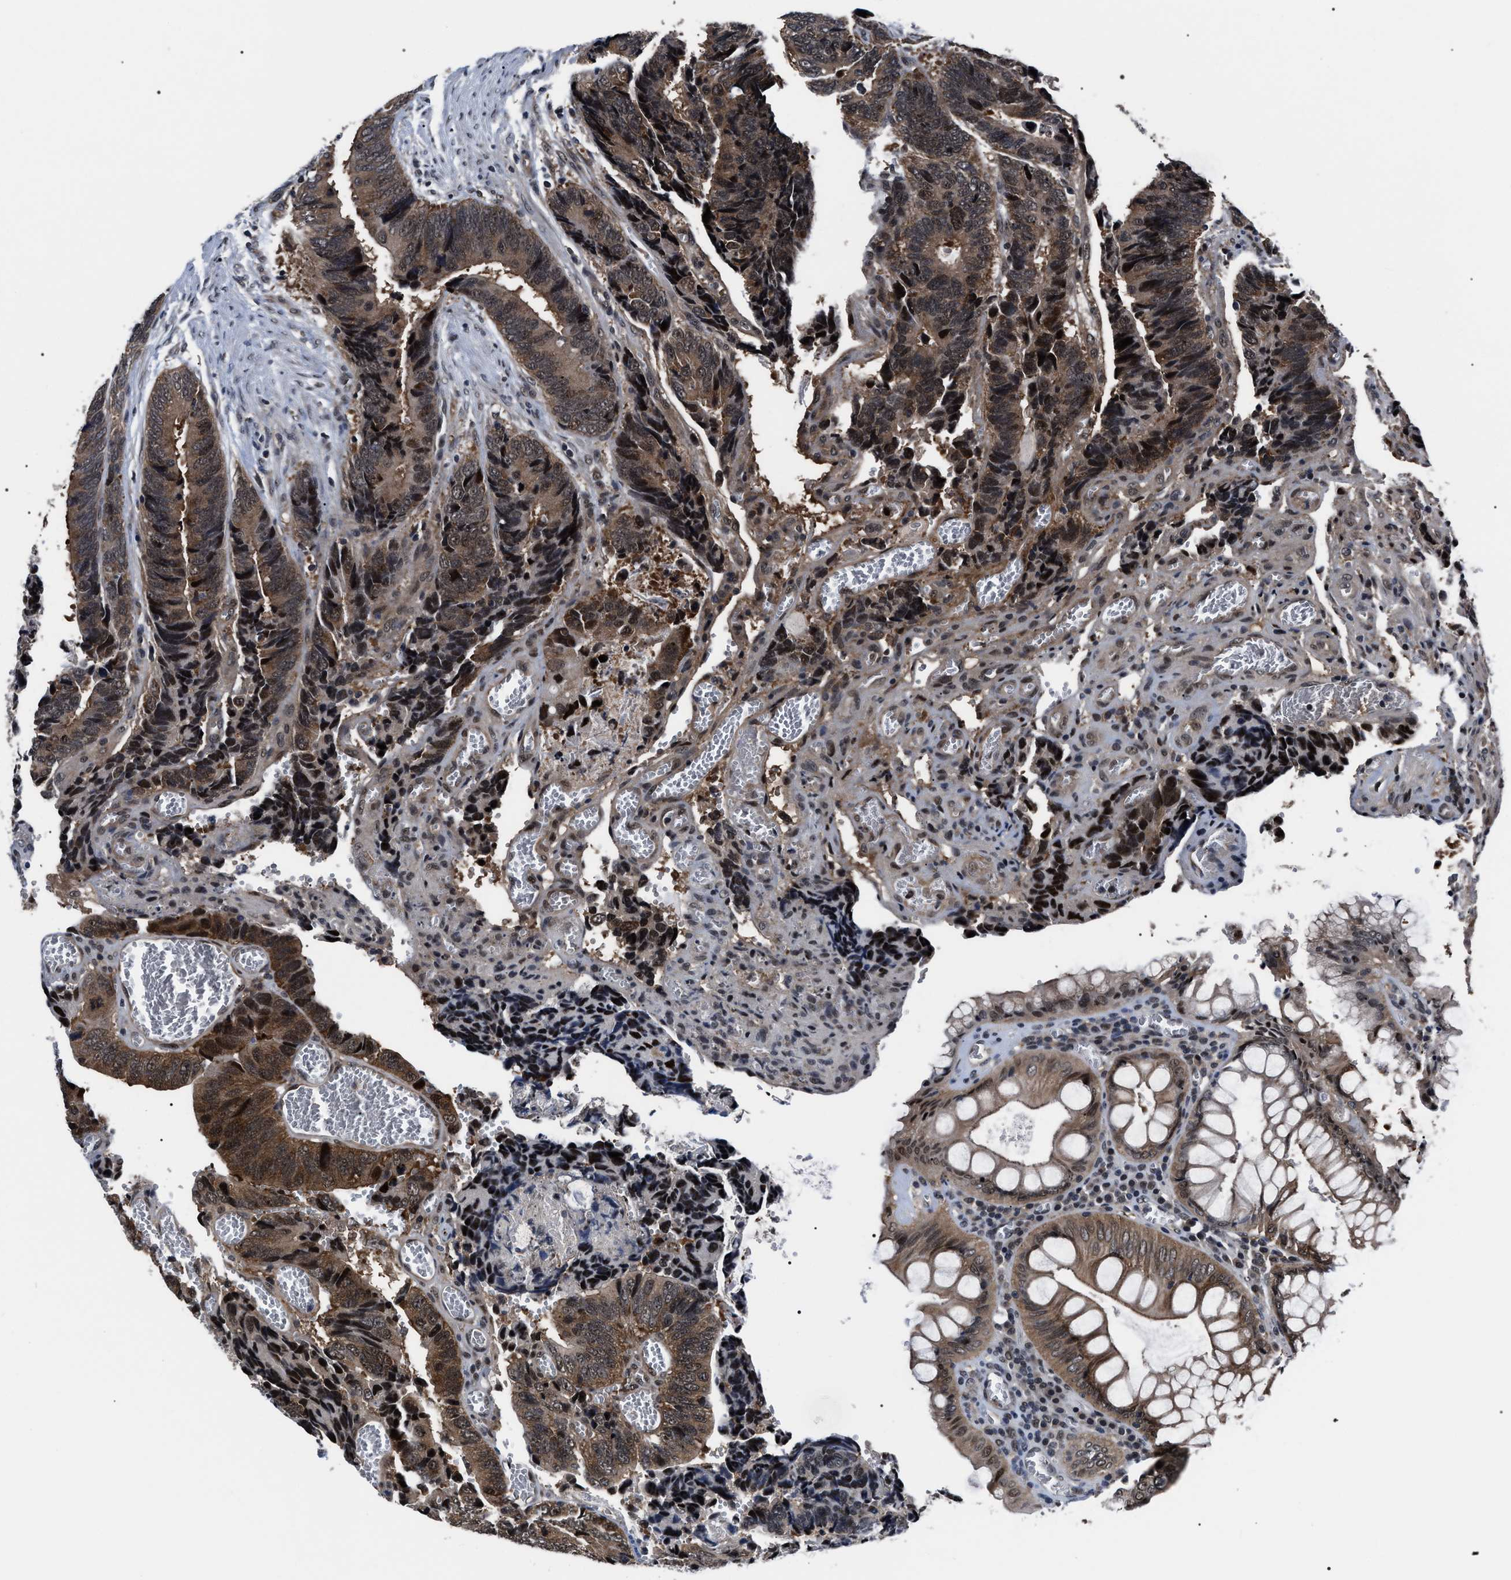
{"staining": {"intensity": "moderate", "quantity": ">75%", "location": "cytoplasmic/membranous,nuclear"}, "tissue": "colorectal cancer", "cell_type": "Tumor cells", "image_type": "cancer", "snomed": [{"axis": "morphology", "description": "Adenocarcinoma, NOS"}, {"axis": "topography", "description": "Colon"}], "caption": "Moderate cytoplasmic/membranous and nuclear expression is present in about >75% of tumor cells in colorectal cancer. The staining was performed using DAB (3,3'-diaminobenzidine), with brown indicating positive protein expression. Nuclei are stained blue with hematoxylin.", "gene": "CSNK2A1", "patient": {"sex": "male", "age": 72}}